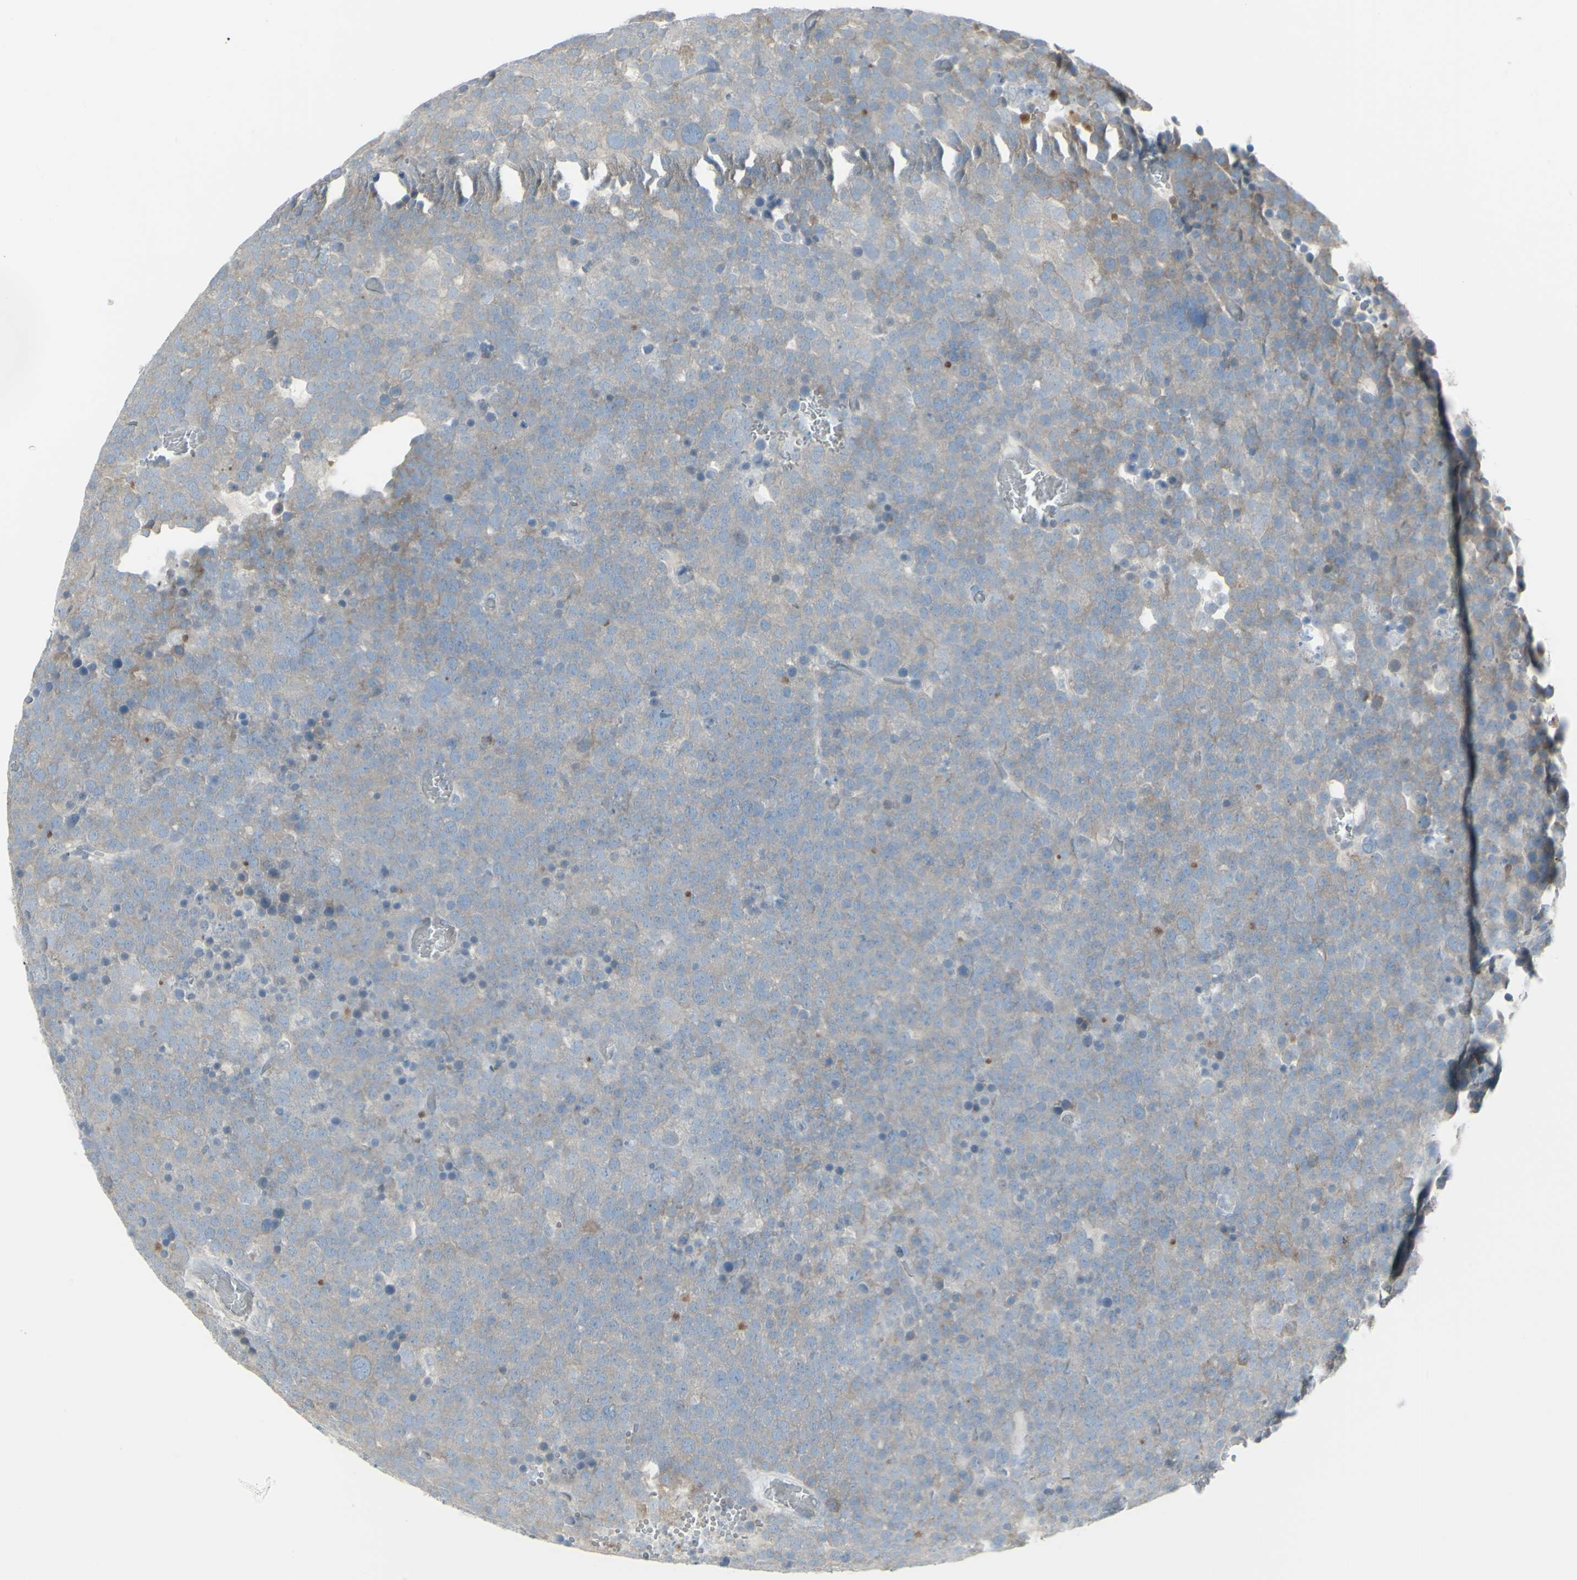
{"staining": {"intensity": "negative", "quantity": "none", "location": "none"}, "tissue": "testis cancer", "cell_type": "Tumor cells", "image_type": "cancer", "snomed": [{"axis": "morphology", "description": "Seminoma, NOS"}, {"axis": "topography", "description": "Testis"}], "caption": "Protein analysis of testis seminoma displays no significant staining in tumor cells.", "gene": "GALNT6", "patient": {"sex": "male", "age": 71}}